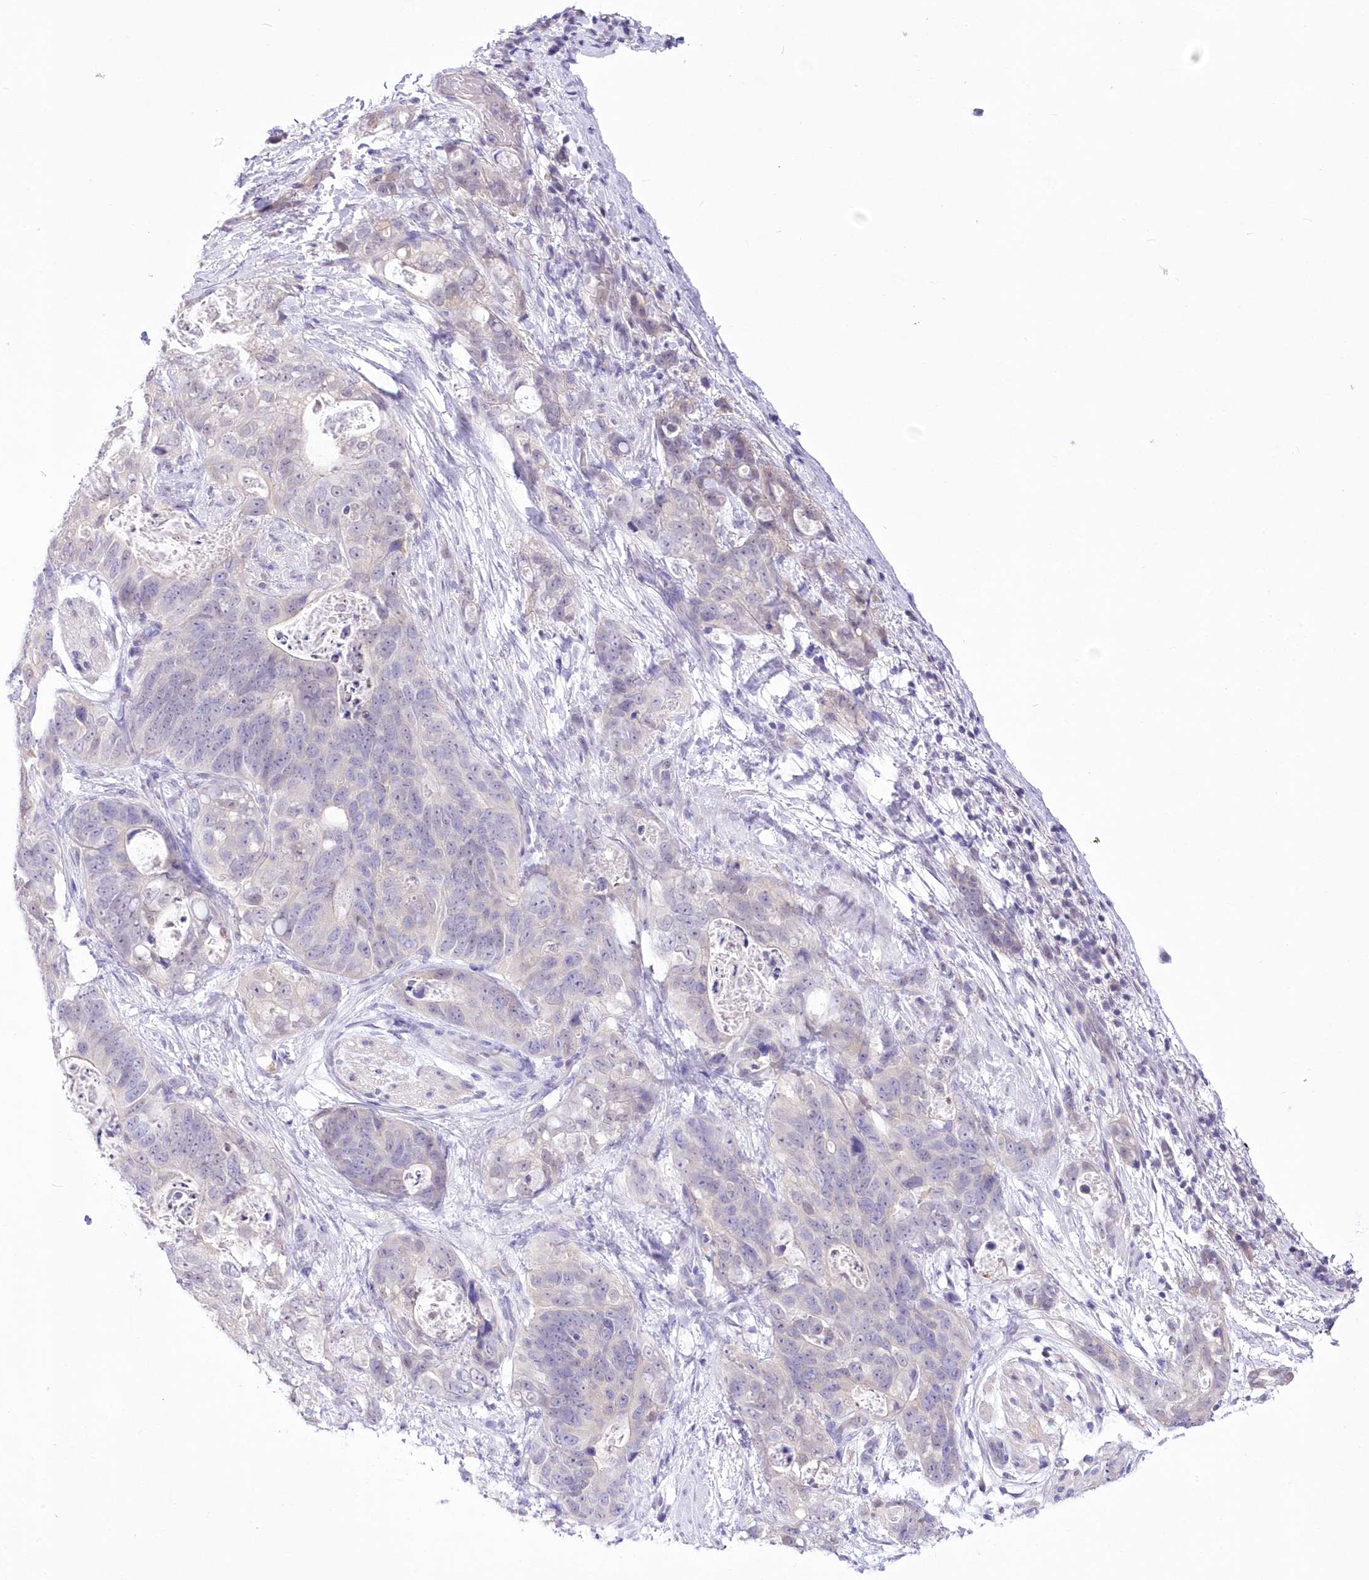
{"staining": {"intensity": "negative", "quantity": "none", "location": "none"}, "tissue": "stomach cancer", "cell_type": "Tumor cells", "image_type": "cancer", "snomed": [{"axis": "morphology", "description": "Normal tissue, NOS"}, {"axis": "morphology", "description": "Adenocarcinoma, NOS"}, {"axis": "topography", "description": "Stomach"}], "caption": "Immunohistochemistry image of neoplastic tissue: human adenocarcinoma (stomach) stained with DAB (3,3'-diaminobenzidine) reveals no significant protein expression in tumor cells.", "gene": "UBA6", "patient": {"sex": "female", "age": 89}}